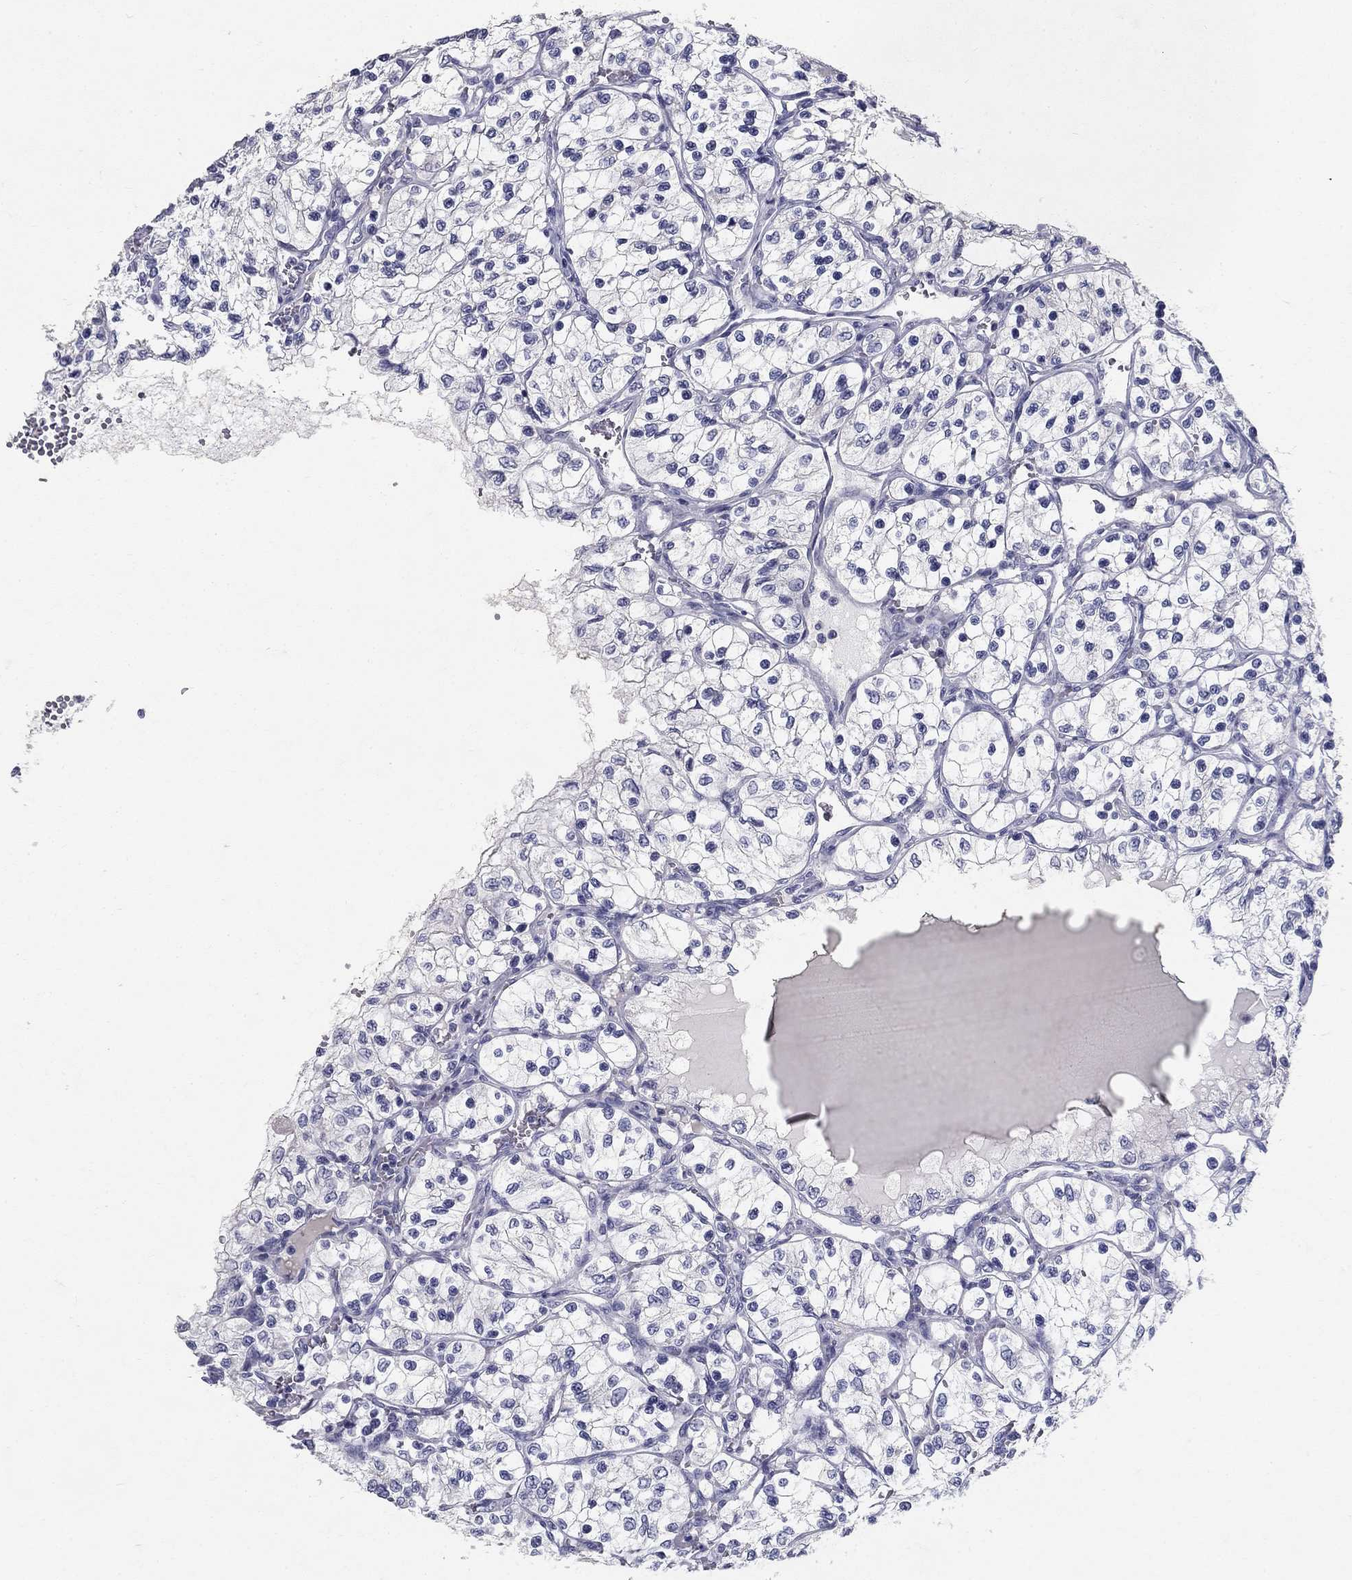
{"staining": {"intensity": "negative", "quantity": "none", "location": "none"}, "tissue": "renal cancer", "cell_type": "Tumor cells", "image_type": "cancer", "snomed": [{"axis": "morphology", "description": "Adenocarcinoma, NOS"}, {"axis": "topography", "description": "Kidney"}], "caption": "Tumor cells show no significant protein expression in adenocarcinoma (renal).", "gene": "POMC", "patient": {"sex": "female", "age": 69}}